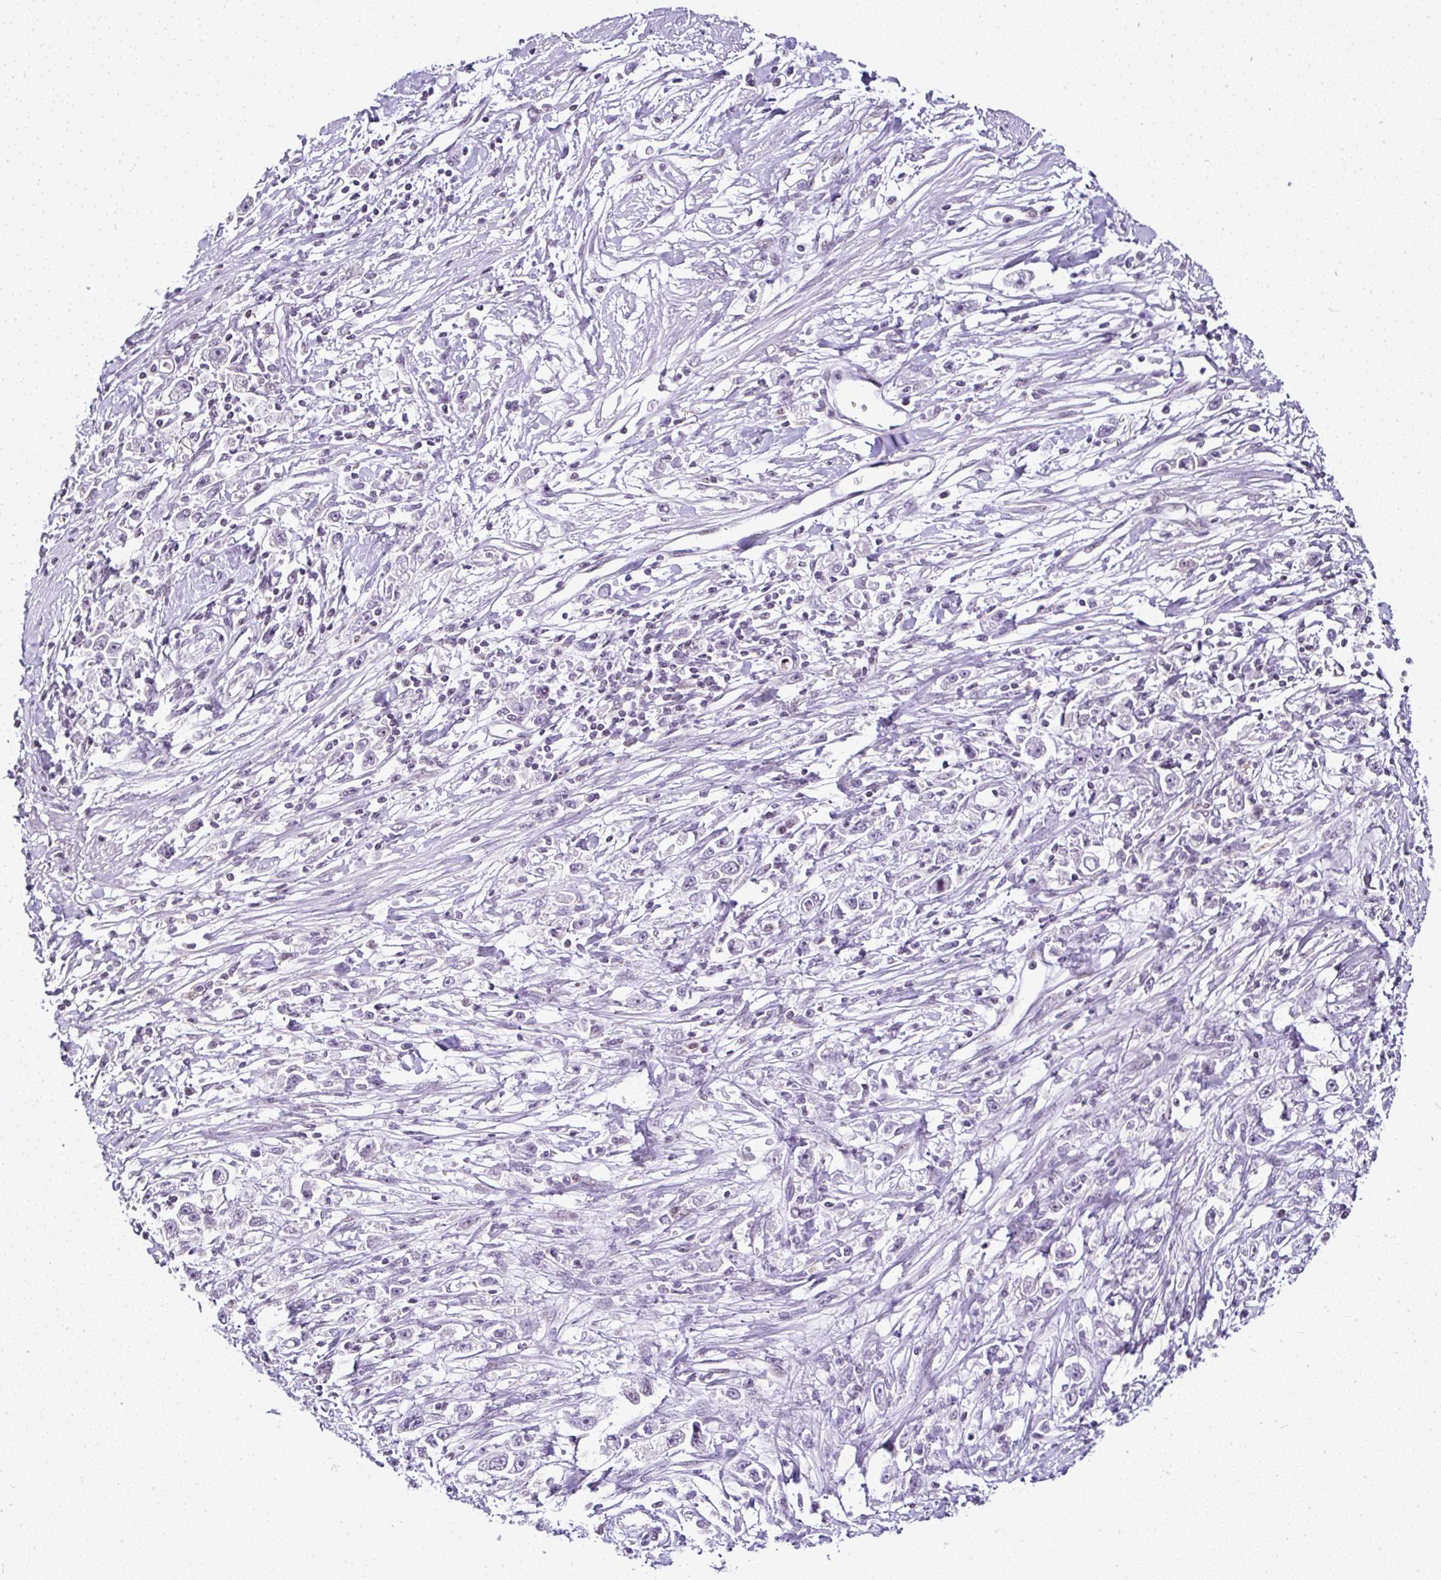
{"staining": {"intensity": "negative", "quantity": "none", "location": "none"}, "tissue": "stomach cancer", "cell_type": "Tumor cells", "image_type": "cancer", "snomed": [{"axis": "morphology", "description": "Adenocarcinoma, NOS"}, {"axis": "topography", "description": "Stomach"}], "caption": "DAB immunohistochemical staining of stomach cancer exhibits no significant positivity in tumor cells.", "gene": "SERPINB3", "patient": {"sex": "female", "age": 59}}